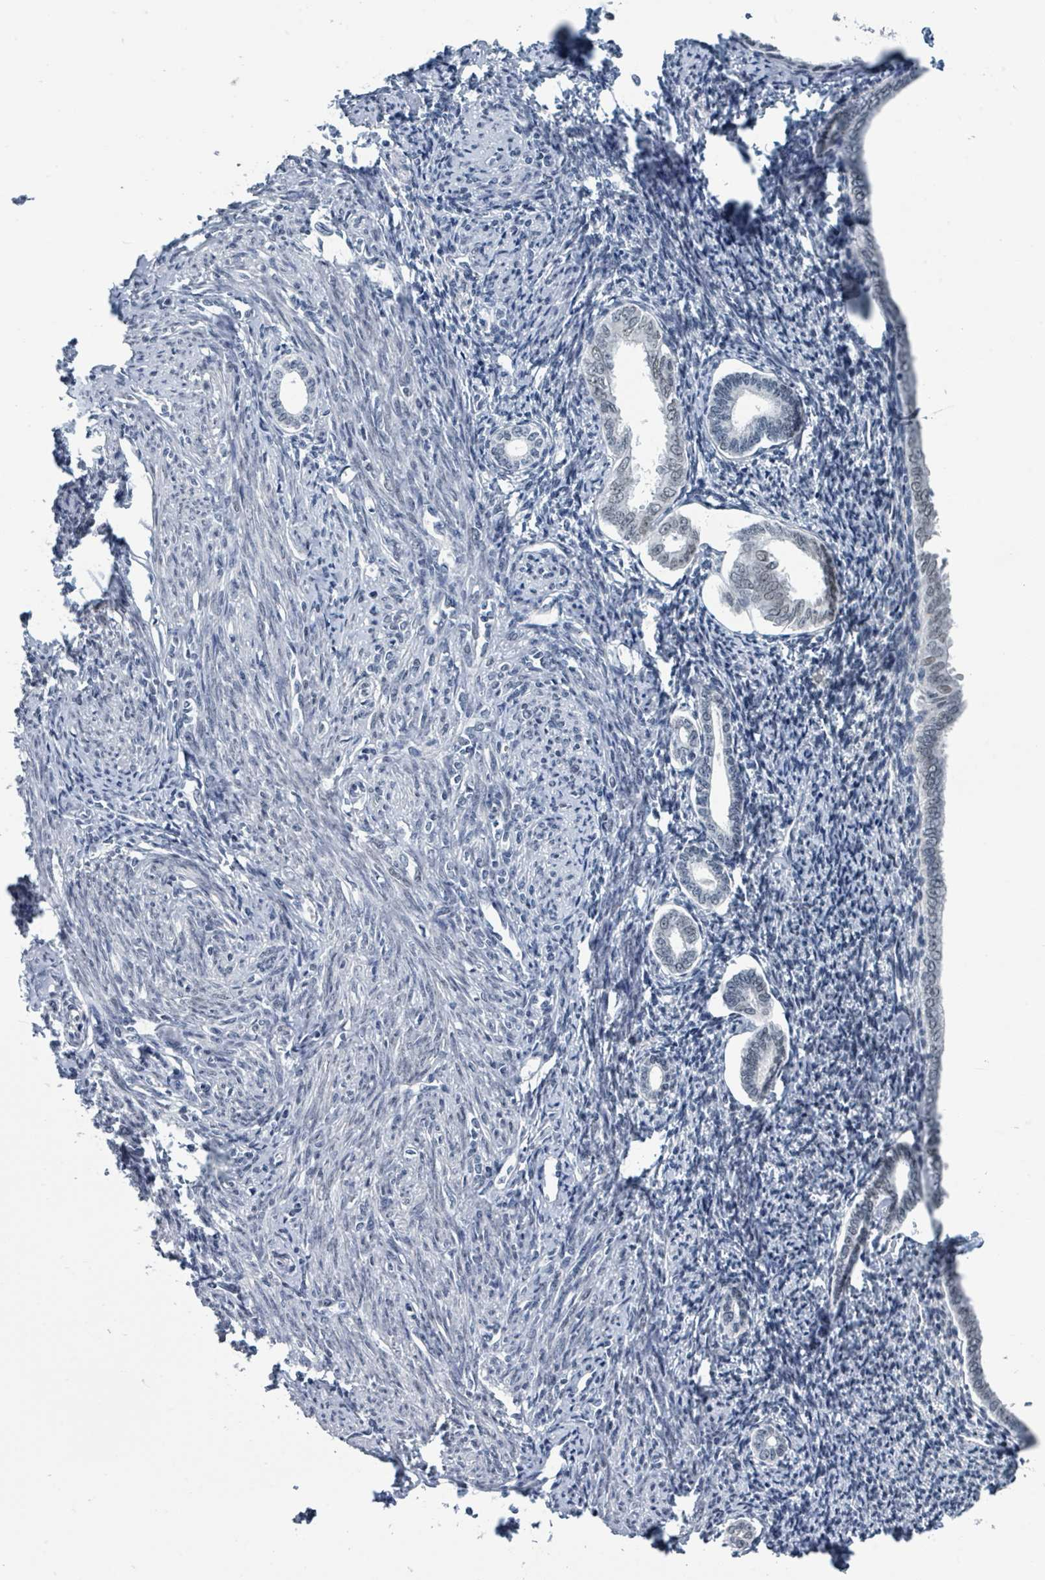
{"staining": {"intensity": "weak", "quantity": "25%-75%", "location": "nuclear"}, "tissue": "endometrium", "cell_type": "Cells in endometrial stroma", "image_type": "normal", "snomed": [{"axis": "morphology", "description": "Normal tissue, NOS"}, {"axis": "topography", "description": "Endometrium"}], "caption": "Protein analysis of normal endometrium shows weak nuclear staining in approximately 25%-75% of cells in endometrial stroma. The staining is performed using DAB brown chromogen to label protein expression. The nuclei are counter-stained blue using hematoxylin.", "gene": "EHMT2", "patient": {"sex": "female", "age": 63}}